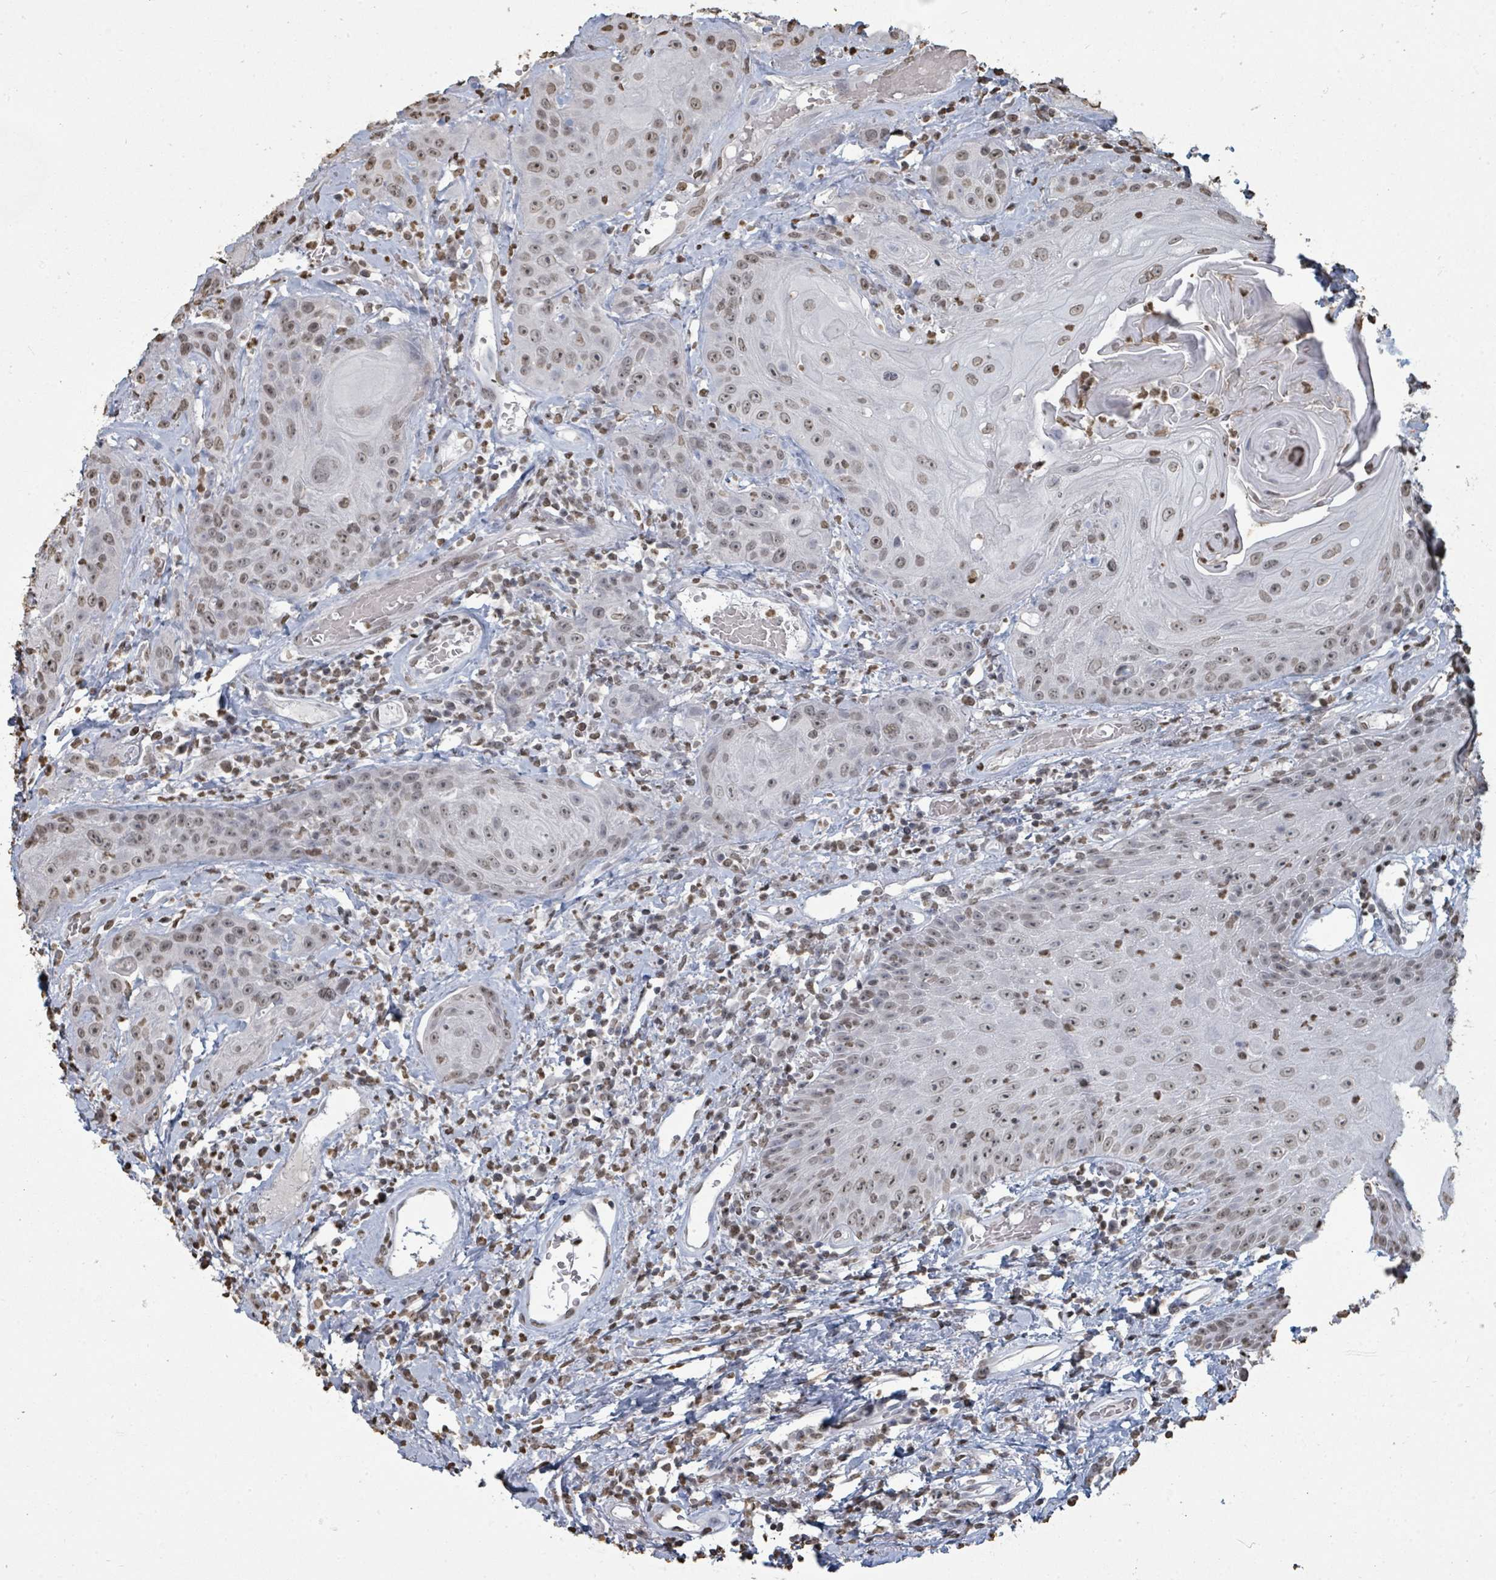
{"staining": {"intensity": "moderate", "quantity": ">75%", "location": "nuclear"}, "tissue": "head and neck cancer", "cell_type": "Tumor cells", "image_type": "cancer", "snomed": [{"axis": "morphology", "description": "Squamous cell carcinoma, NOS"}, {"axis": "topography", "description": "Head-Neck"}], "caption": "This is a histology image of immunohistochemistry (IHC) staining of head and neck cancer (squamous cell carcinoma), which shows moderate positivity in the nuclear of tumor cells.", "gene": "MRPS12", "patient": {"sex": "female", "age": 59}}